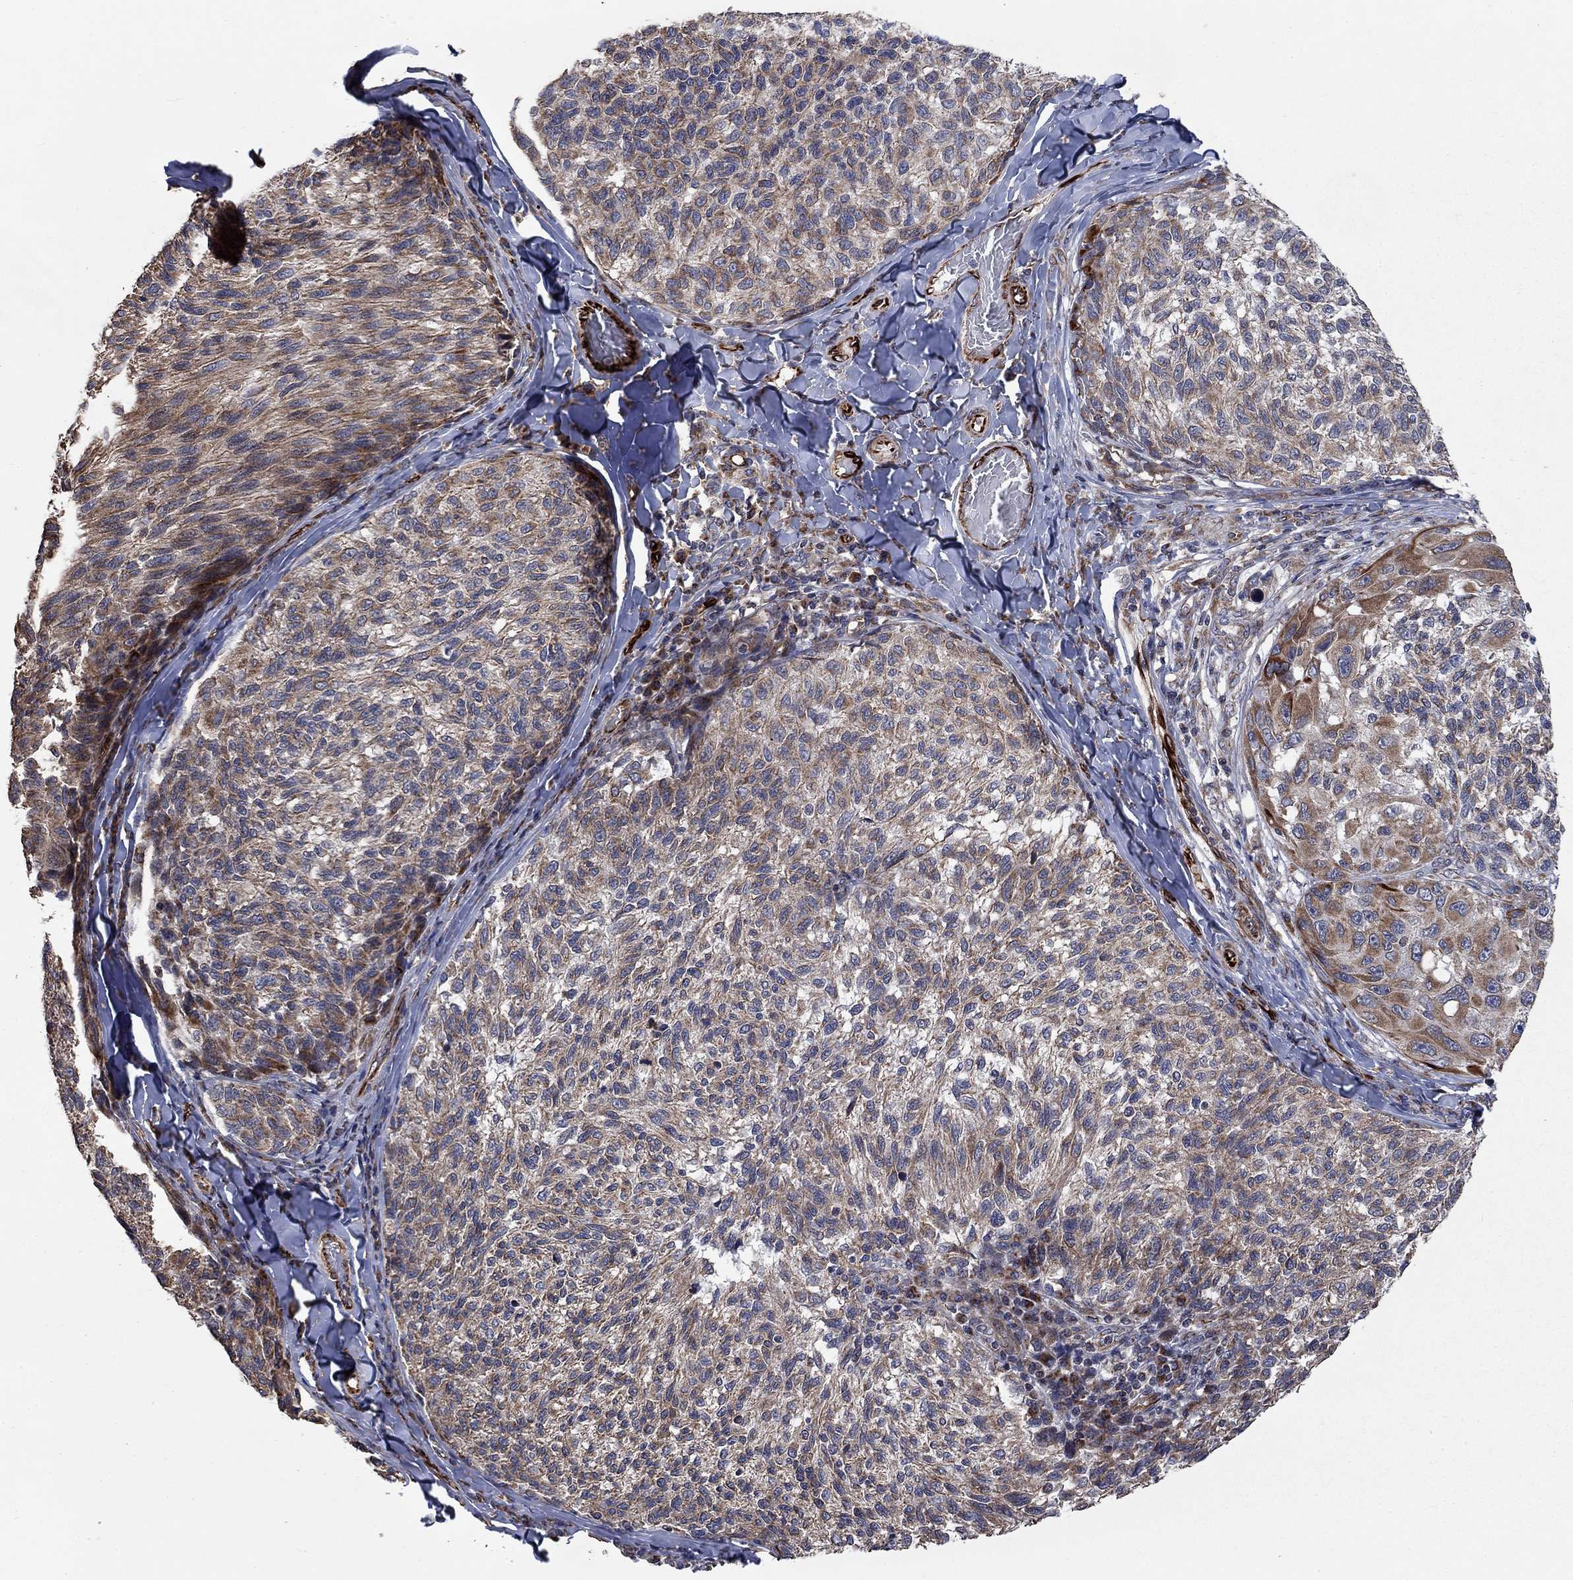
{"staining": {"intensity": "moderate", "quantity": ">75%", "location": "cytoplasmic/membranous"}, "tissue": "melanoma", "cell_type": "Tumor cells", "image_type": "cancer", "snomed": [{"axis": "morphology", "description": "Malignant melanoma, NOS"}, {"axis": "topography", "description": "Skin"}], "caption": "The image exhibits immunohistochemical staining of malignant melanoma. There is moderate cytoplasmic/membranous expression is present in about >75% of tumor cells.", "gene": "NDUFC1", "patient": {"sex": "female", "age": 73}}